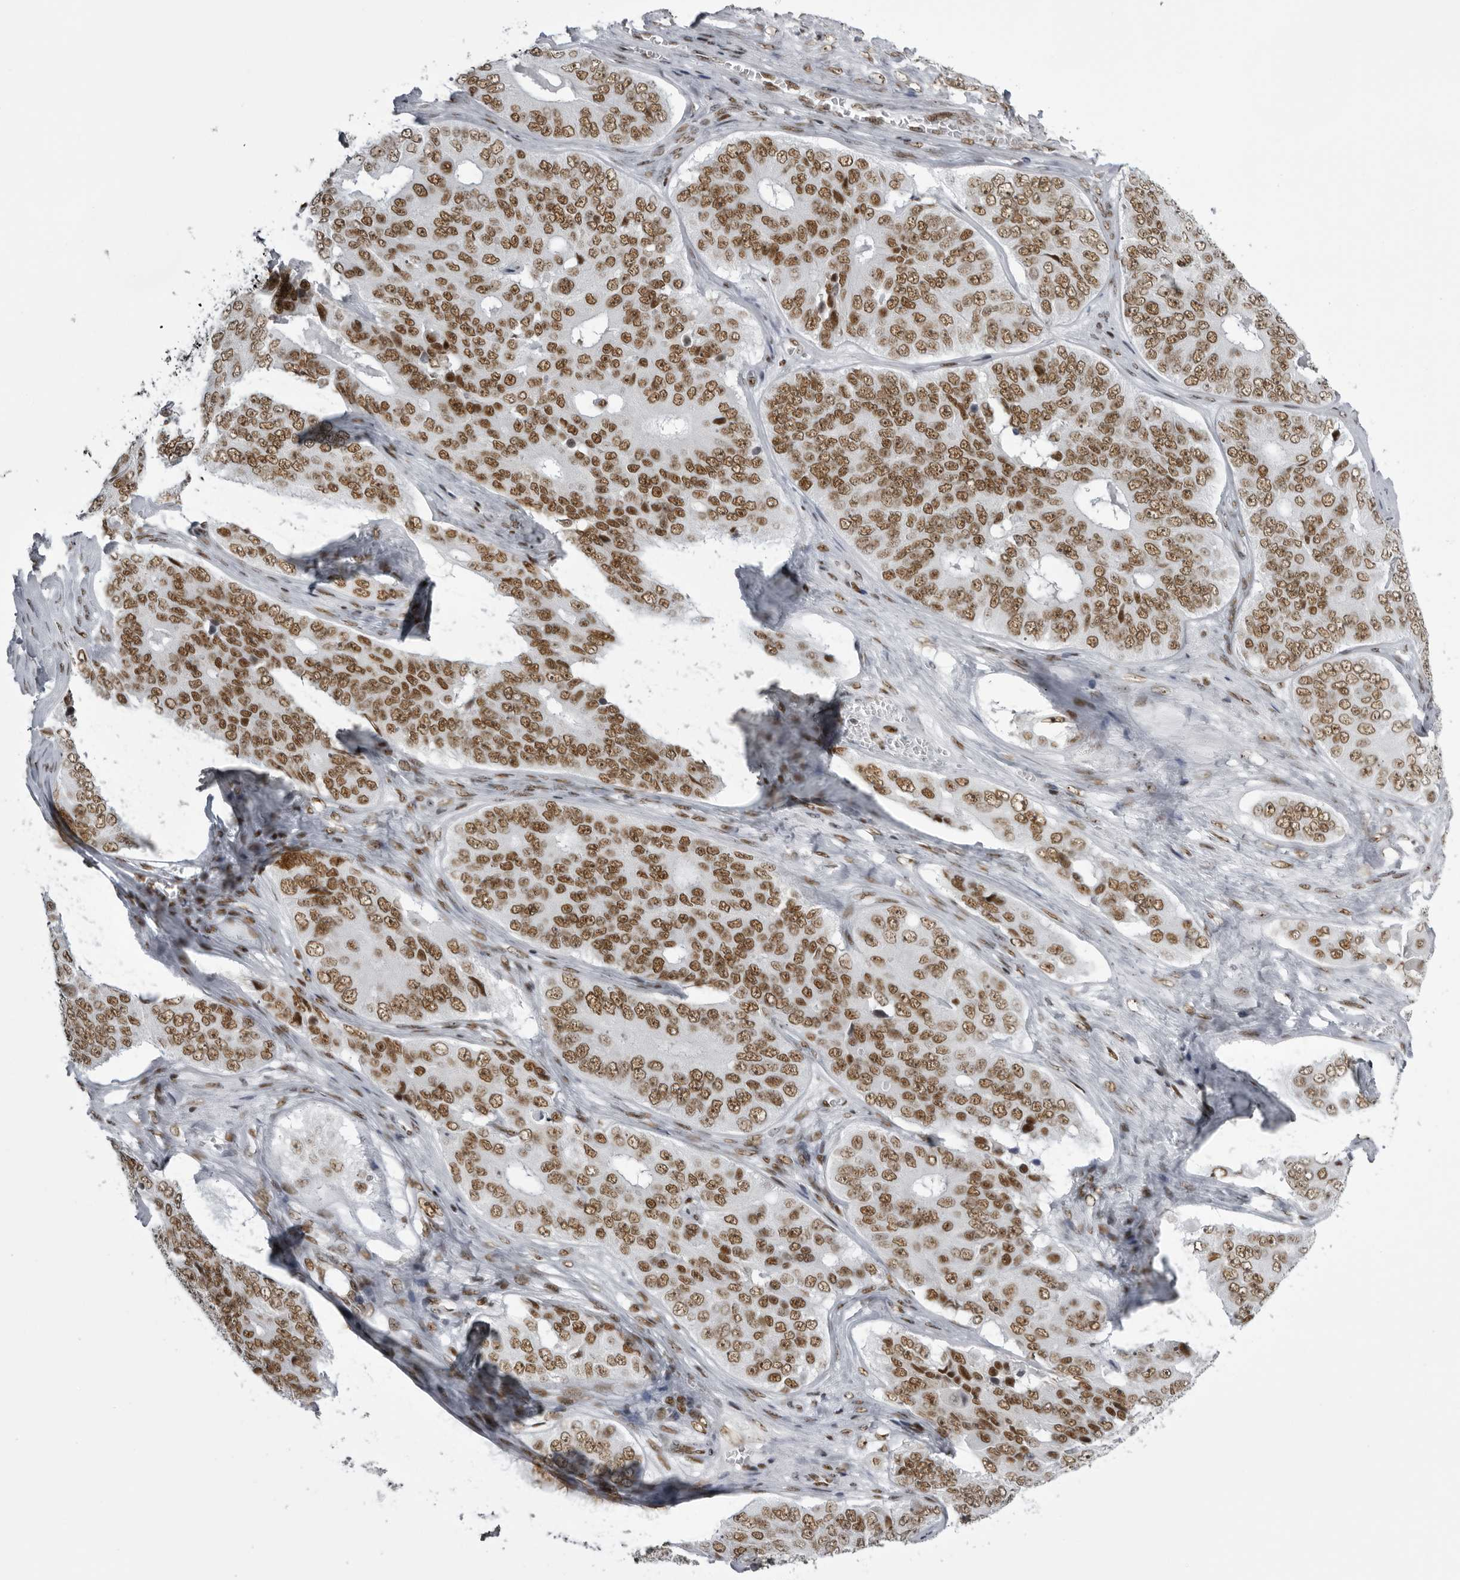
{"staining": {"intensity": "moderate", "quantity": ">75%", "location": "nuclear"}, "tissue": "ovarian cancer", "cell_type": "Tumor cells", "image_type": "cancer", "snomed": [{"axis": "morphology", "description": "Carcinoma, endometroid"}, {"axis": "topography", "description": "Ovary"}], "caption": "Tumor cells demonstrate medium levels of moderate nuclear staining in about >75% of cells in human endometroid carcinoma (ovarian).", "gene": "DHX9", "patient": {"sex": "female", "age": 51}}